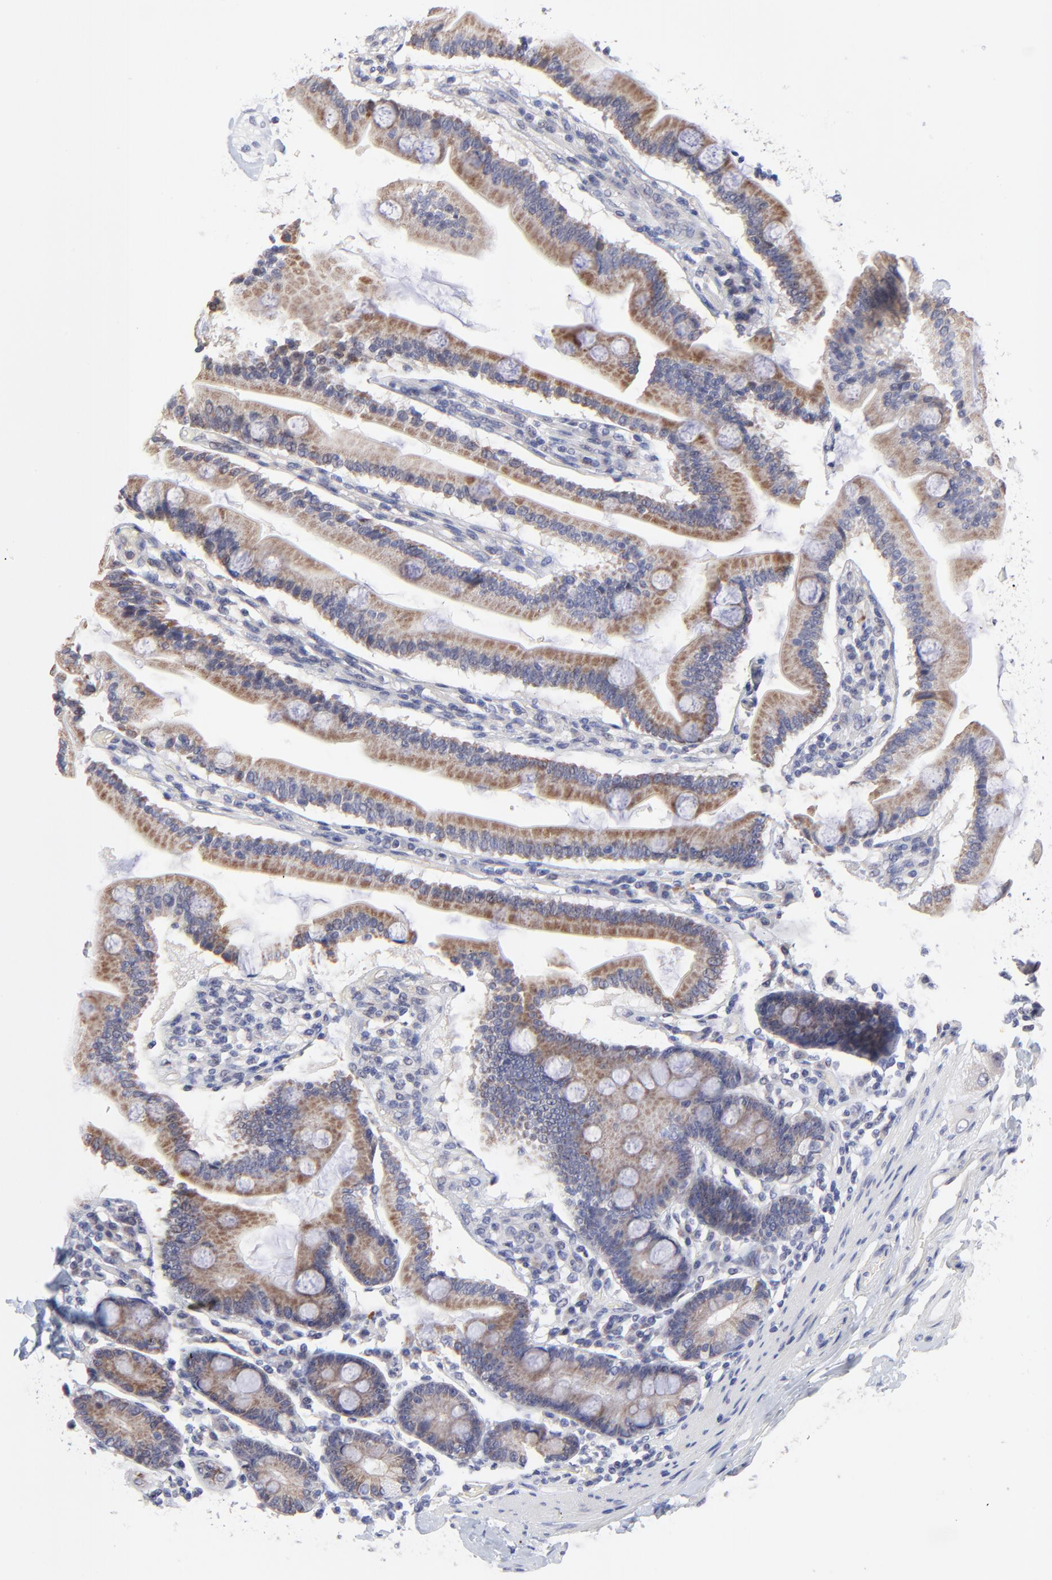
{"staining": {"intensity": "moderate", "quantity": ">75%", "location": "cytoplasmic/membranous"}, "tissue": "duodenum", "cell_type": "Glandular cells", "image_type": "normal", "snomed": [{"axis": "morphology", "description": "Normal tissue, NOS"}, {"axis": "topography", "description": "Duodenum"}], "caption": "Human duodenum stained for a protein (brown) displays moderate cytoplasmic/membranous positive positivity in about >75% of glandular cells.", "gene": "FBXO8", "patient": {"sex": "female", "age": 64}}